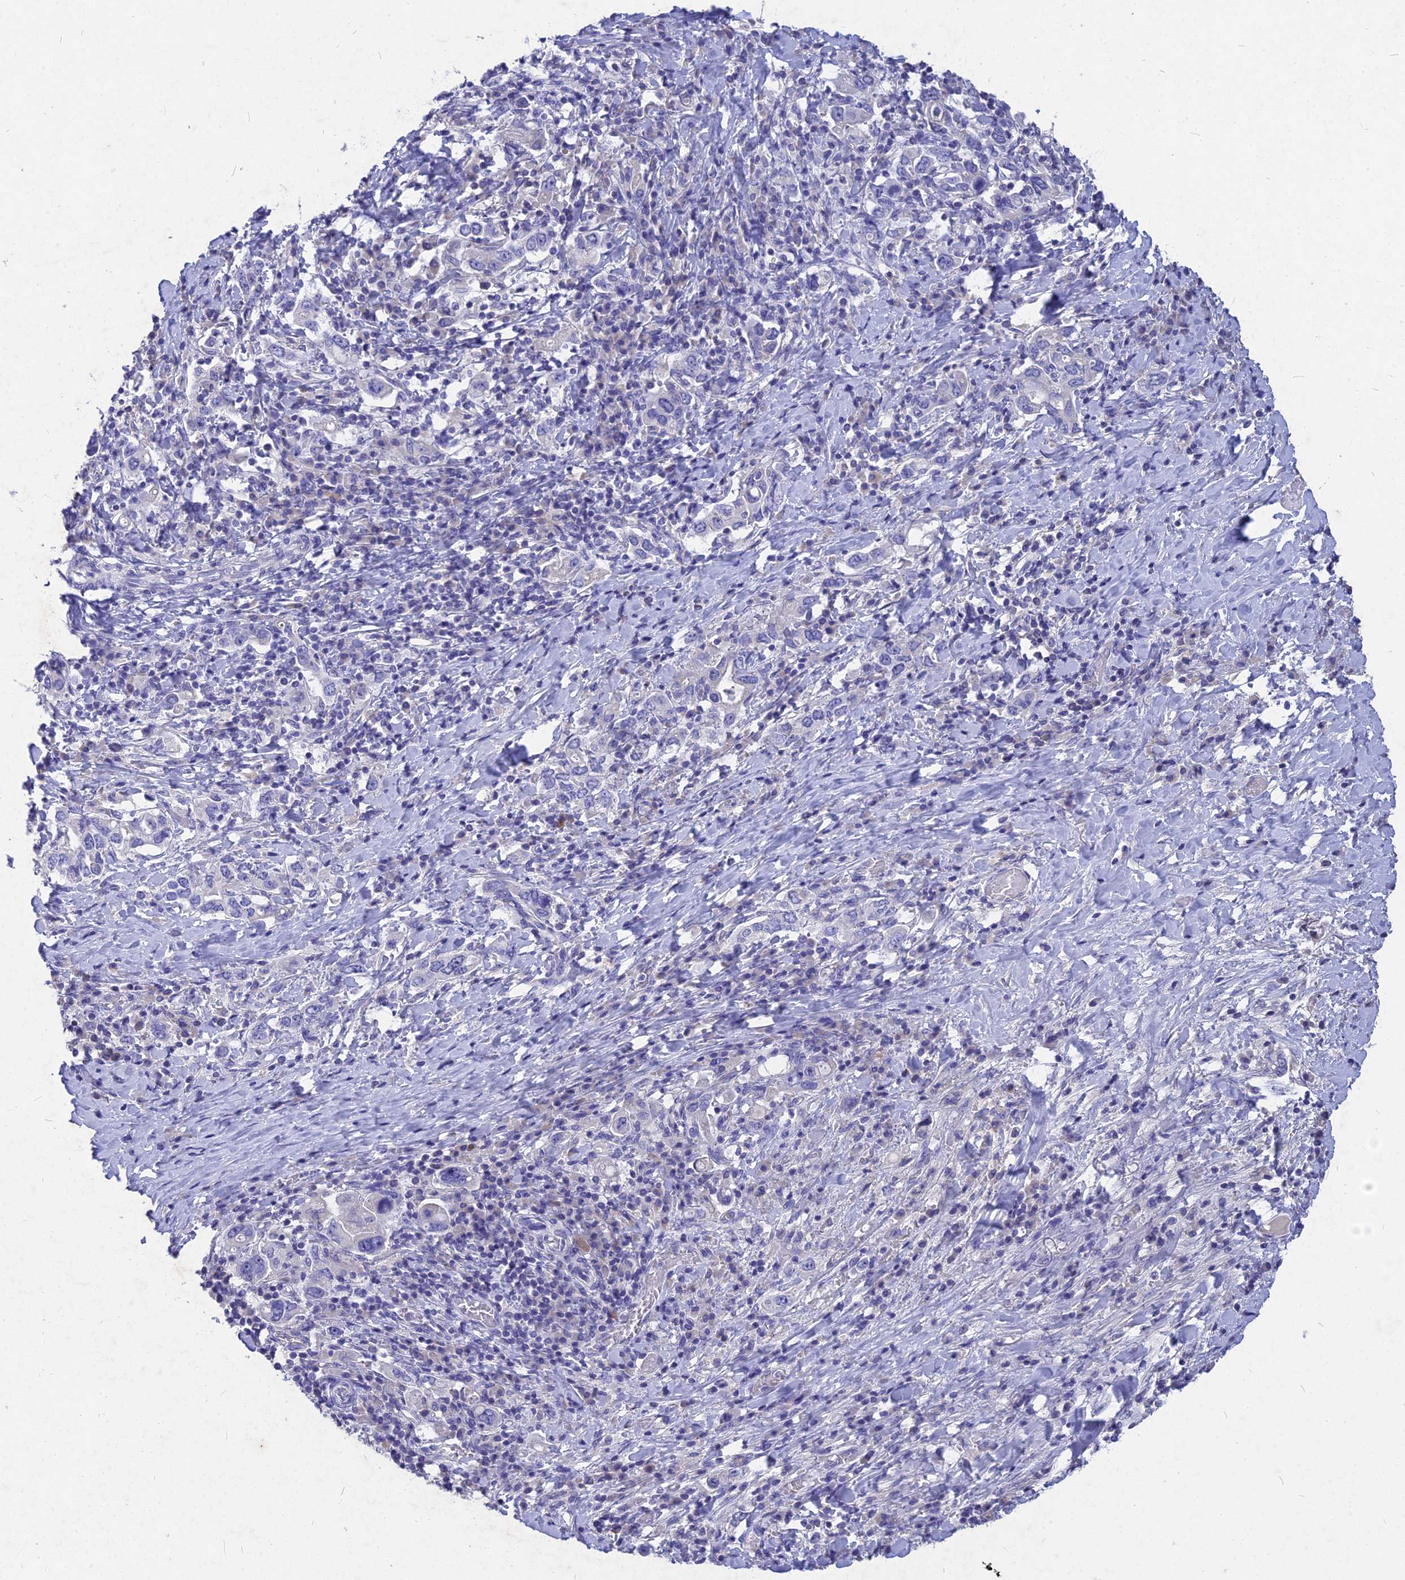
{"staining": {"intensity": "negative", "quantity": "none", "location": "none"}, "tissue": "stomach cancer", "cell_type": "Tumor cells", "image_type": "cancer", "snomed": [{"axis": "morphology", "description": "Adenocarcinoma, NOS"}, {"axis": "topography", "description": "Stomach, upper"}, {"axis": "topography", "description": "Stomach"}], "caption": "IHC of stomach cancer (adenocarcinoma) demonstrates no expression in tumor cells. The staining is performed using DAB brown chromogen with nuclei counter-stained in using hematoxylin.", "gene": "DEFB119", "patient": {"sex": "male", "age": 62}}